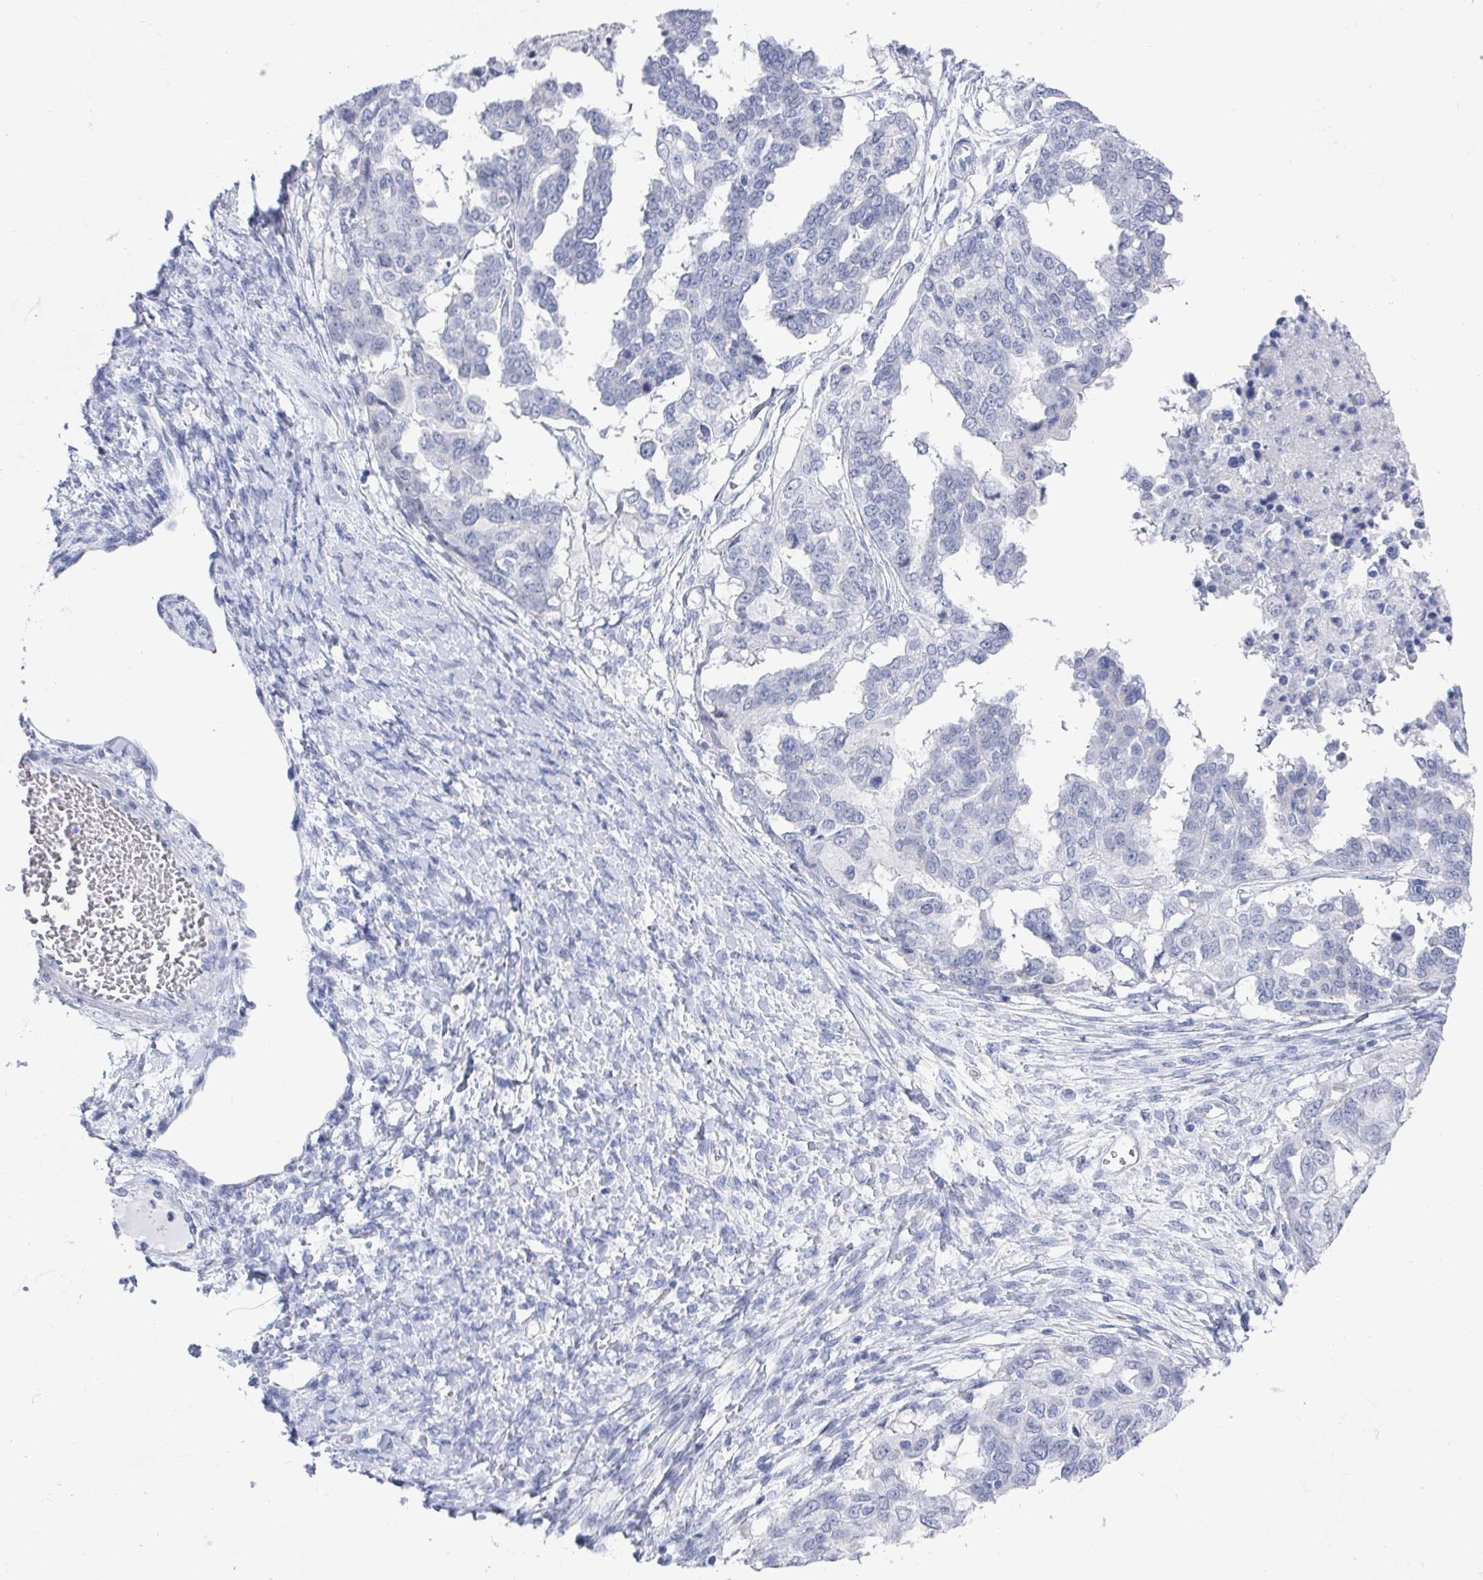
{"staining": {"intensity": "negative", "quantity": "none", "location": "none"}, "tissue": "ovarian cancer", "cell_type": "Tumor cells", "image_type": "cancer", "snomed": [{"axis": "morphology", "description": "Cystadenocarcinoma, serous, NOS"}, {"axis": "topography", "description": "Ovary"}], "caption": "Immunohistochemistry histopathology image of neoplastic tissue: human serous cystadenocarcinoma (ovarian) stained with DAB (3,3'-diaminobenzidine) demonstrates no significant protein staining in tumor cells.", "gene": "CAMKV", "patient": {"sex": "female", "age": 53}}